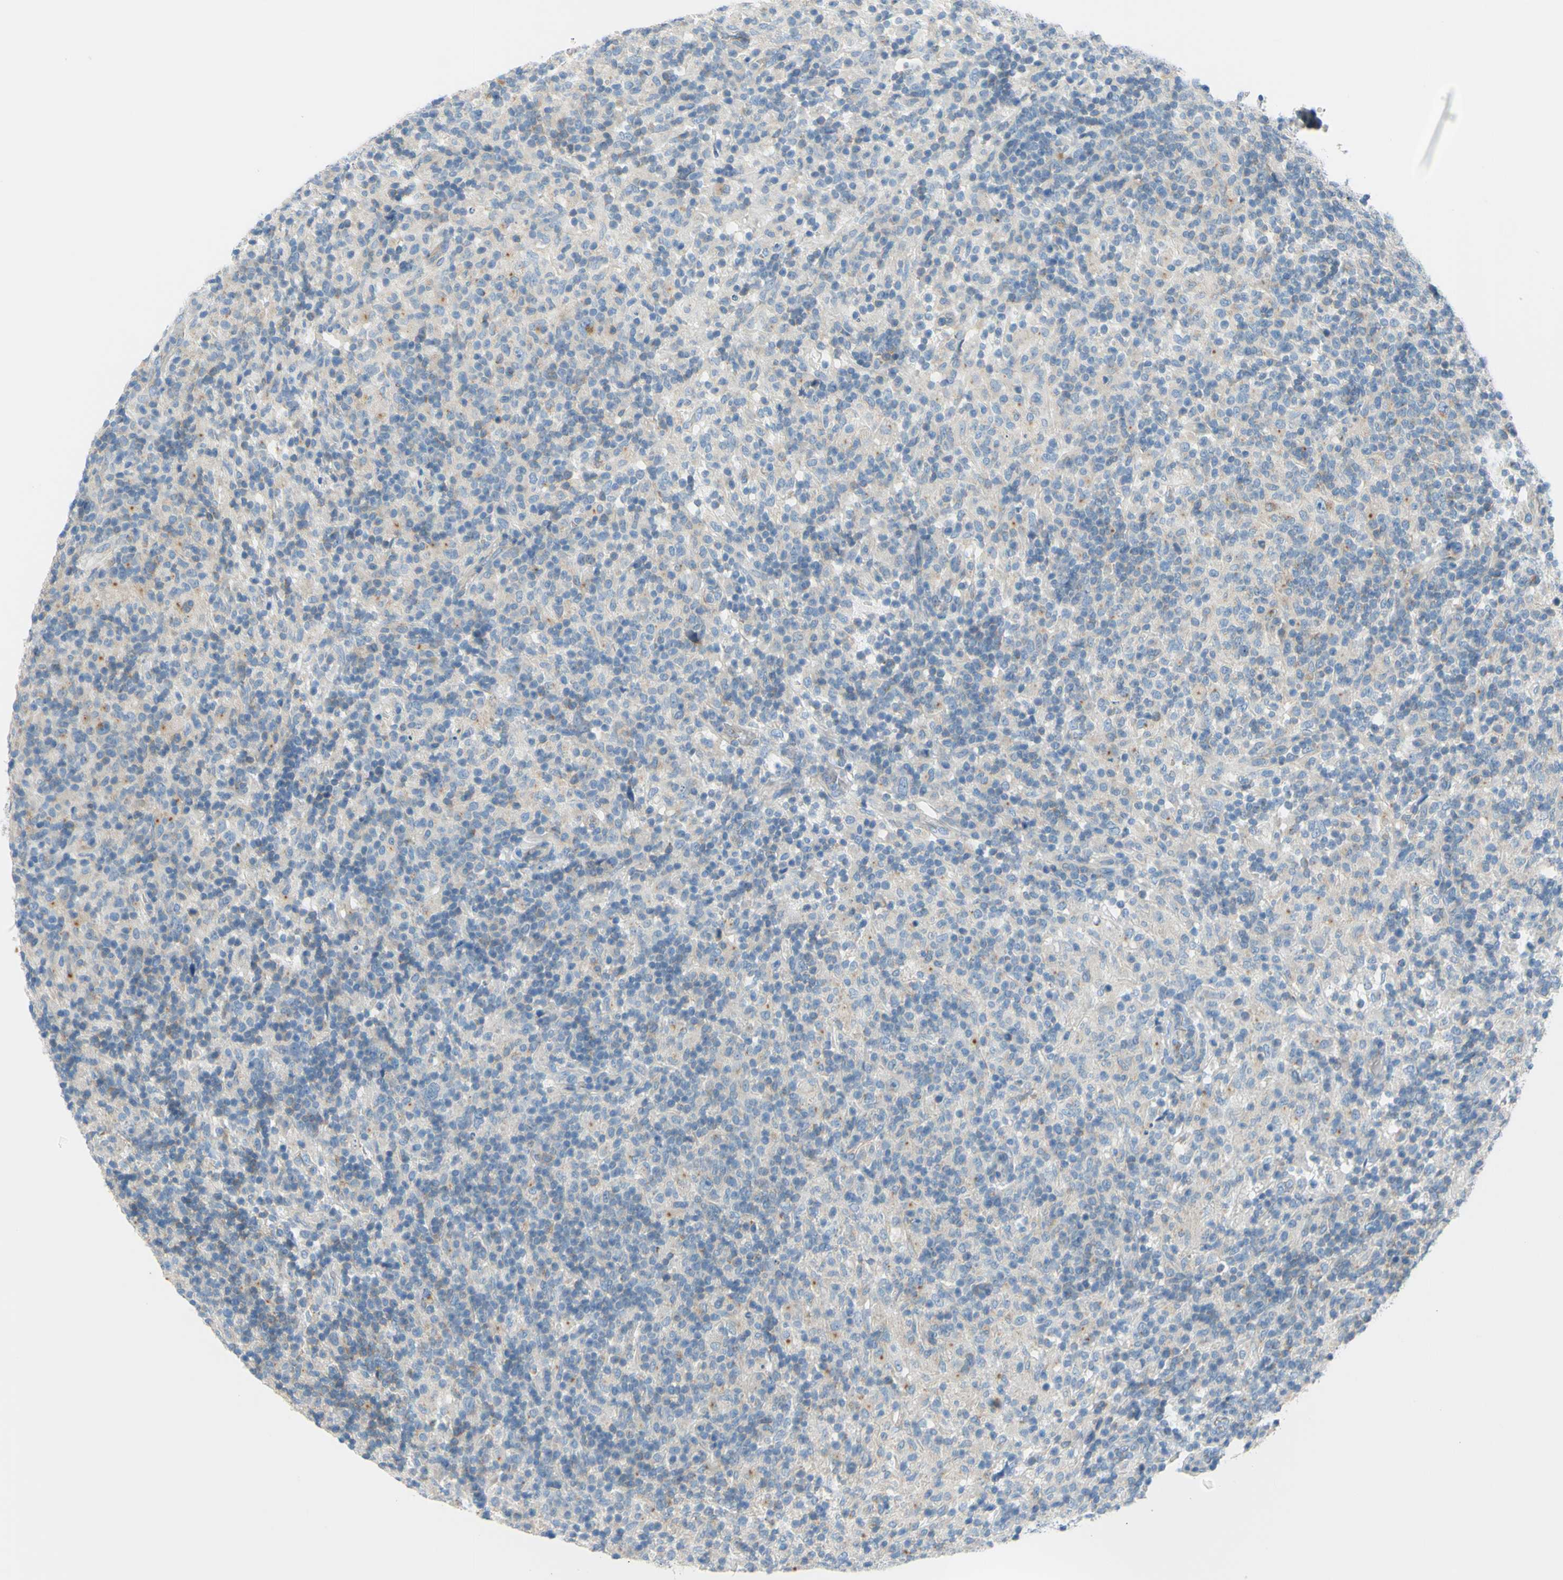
{"staining": {"intensity": "negative", "quantity": "none", "location": "none"}, "tissue": "lymphoma", "cell_type": "Tumor cells", "image_type": "cancer", "snomed": [{"axis": "morphology", "description": "Hodgkin's disease, NOS"}, {"axis": "topography", "description": "Lymph node"}], "caption": "This is an immunohistochemistry (IHC) photomicrograph of human Hodgkin's disease. There is no expression in tumor cells.", "gene": "FRMD4B", "patient": {"sex": "male", "age": 70}}